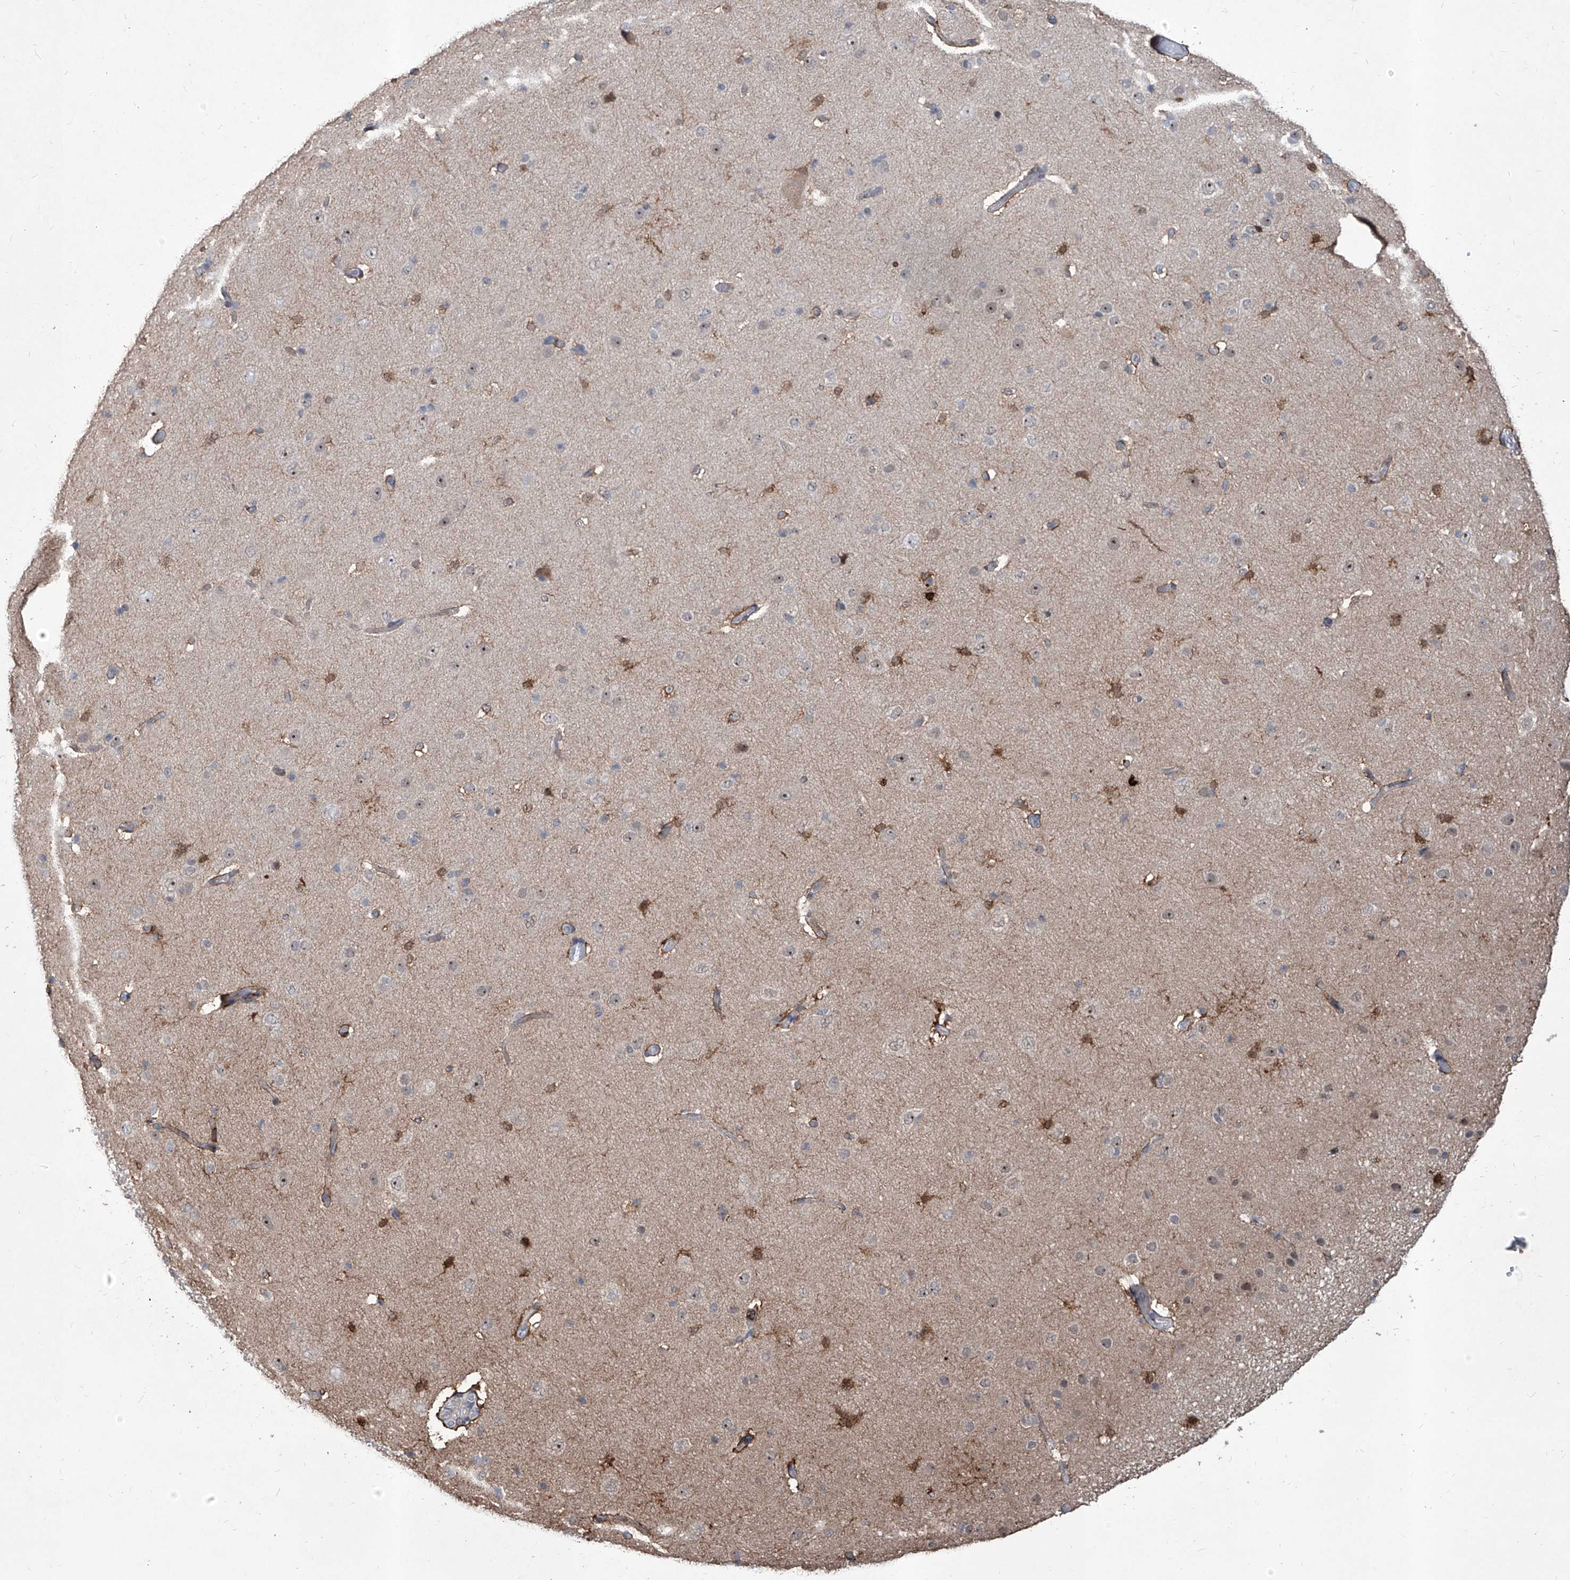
{"staining": {"intensity": "weak", "quantity": "25%-75%", "location": "cytoplasmic/membranous"}, "tissue": "cerebral cortex", "cell_type": "Endothelial cells", "image_type": "normal", "snomed": [{"axis": "morphology", "description": "Normal tissue, NOS"}, {"axis": "topography", "description": "Cerebral cortex"}], "caption": "An image of human cerebral cortex stained for a protein reveals weak cytoplasmic/membranous brown staining in endothelial cells. The protein is stained brown, and the nuclei are stained in blue (DAB IHC with brightfield microscopy, high magnification).", "gene": "ZBTB48", "patient": {"sex": "male", "age": 34}}